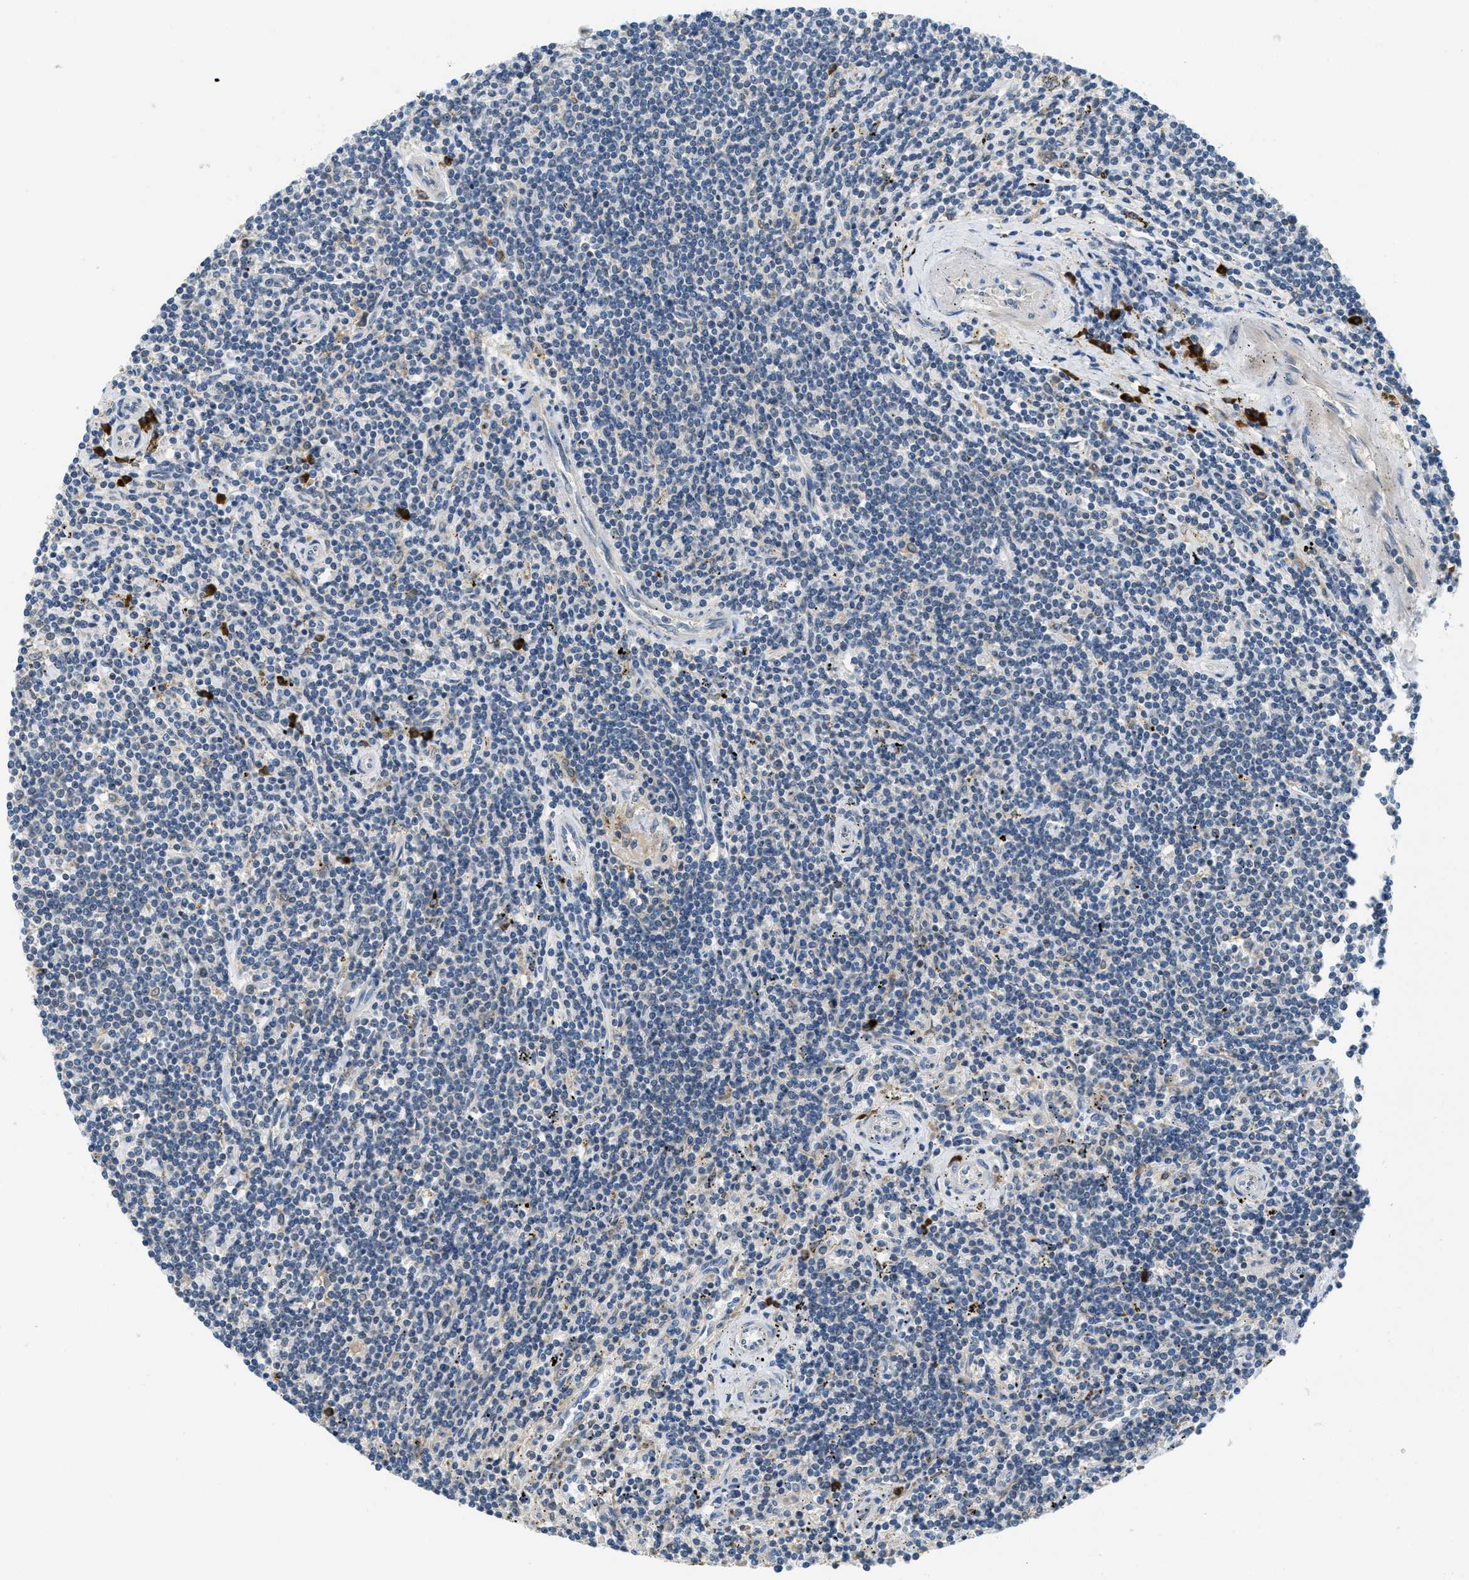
{"staining": {"intensity": "negative", "quantity": "none", "location": "none"}, "tissue": "lymphoma", "cell_type": "Tumor cells", "image_type": "cancer", "snomed": [{"axis": "morphology", "description": "Malignant lymphoma, non-Hodgkin's type, Low grade"}, {"axis": "topography", "description": "Spleen"}], "caption": "Immunohistochemistry histopathology image of lymphoma stained for a protein (brown), which exhibits no expression in tumor cells. (IHC, brightfield microscopy, high magnification).", "gene": "SSR1", "patient": {"sex": "male", "age": 76}}